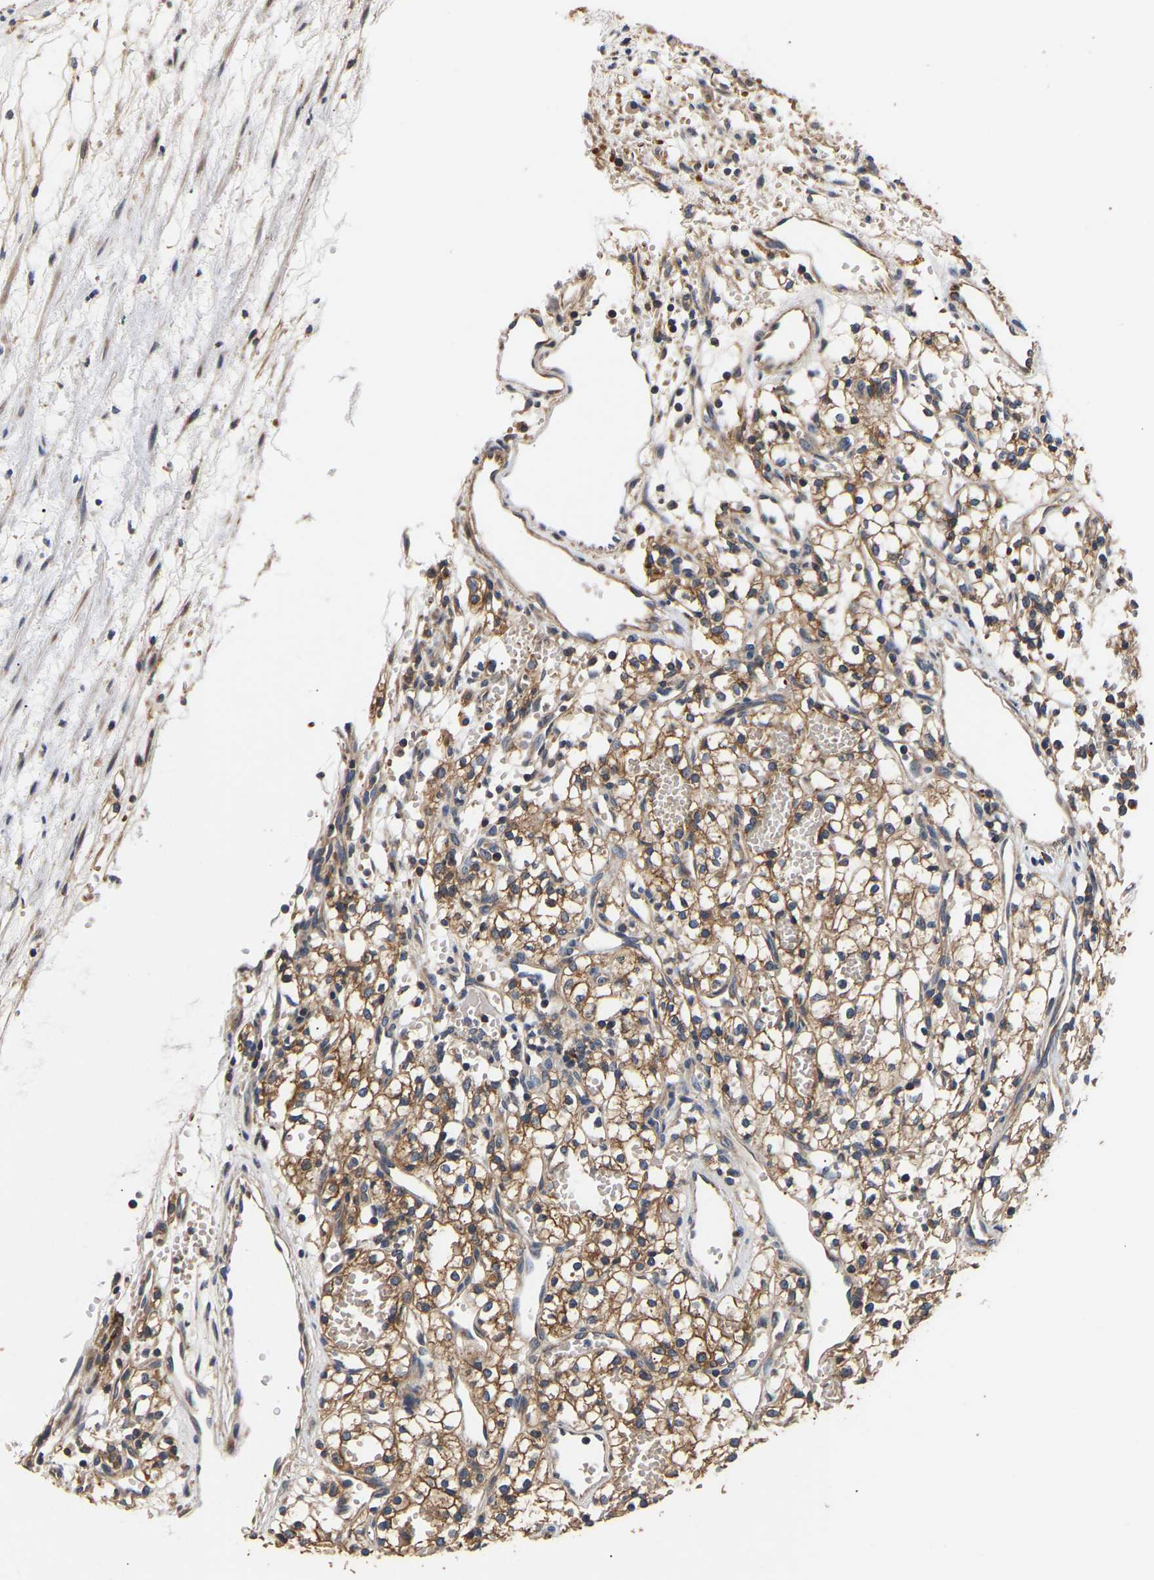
{"staining": {"intensity": "moderate", "quantity": ">75%", "location": "cytoplasmic/membranous"}, "tissue": "renal cancer", "cell_type": "Tumor cells", "image_type": "cancer", "snomed": [{"axis": "morphology", "description": "Adenocarcinoma, NOS"}, {"axis": "topography", "description": "Kidney"}], "caption": "Protein expression analysis of human renal cancer (adenocarcinoma) reveals moderate cytoplasmic/membranous positivity in about >75% of tumor cells.", "gene": "LRBA", "patient": {"sex": "male", "age": 59}}